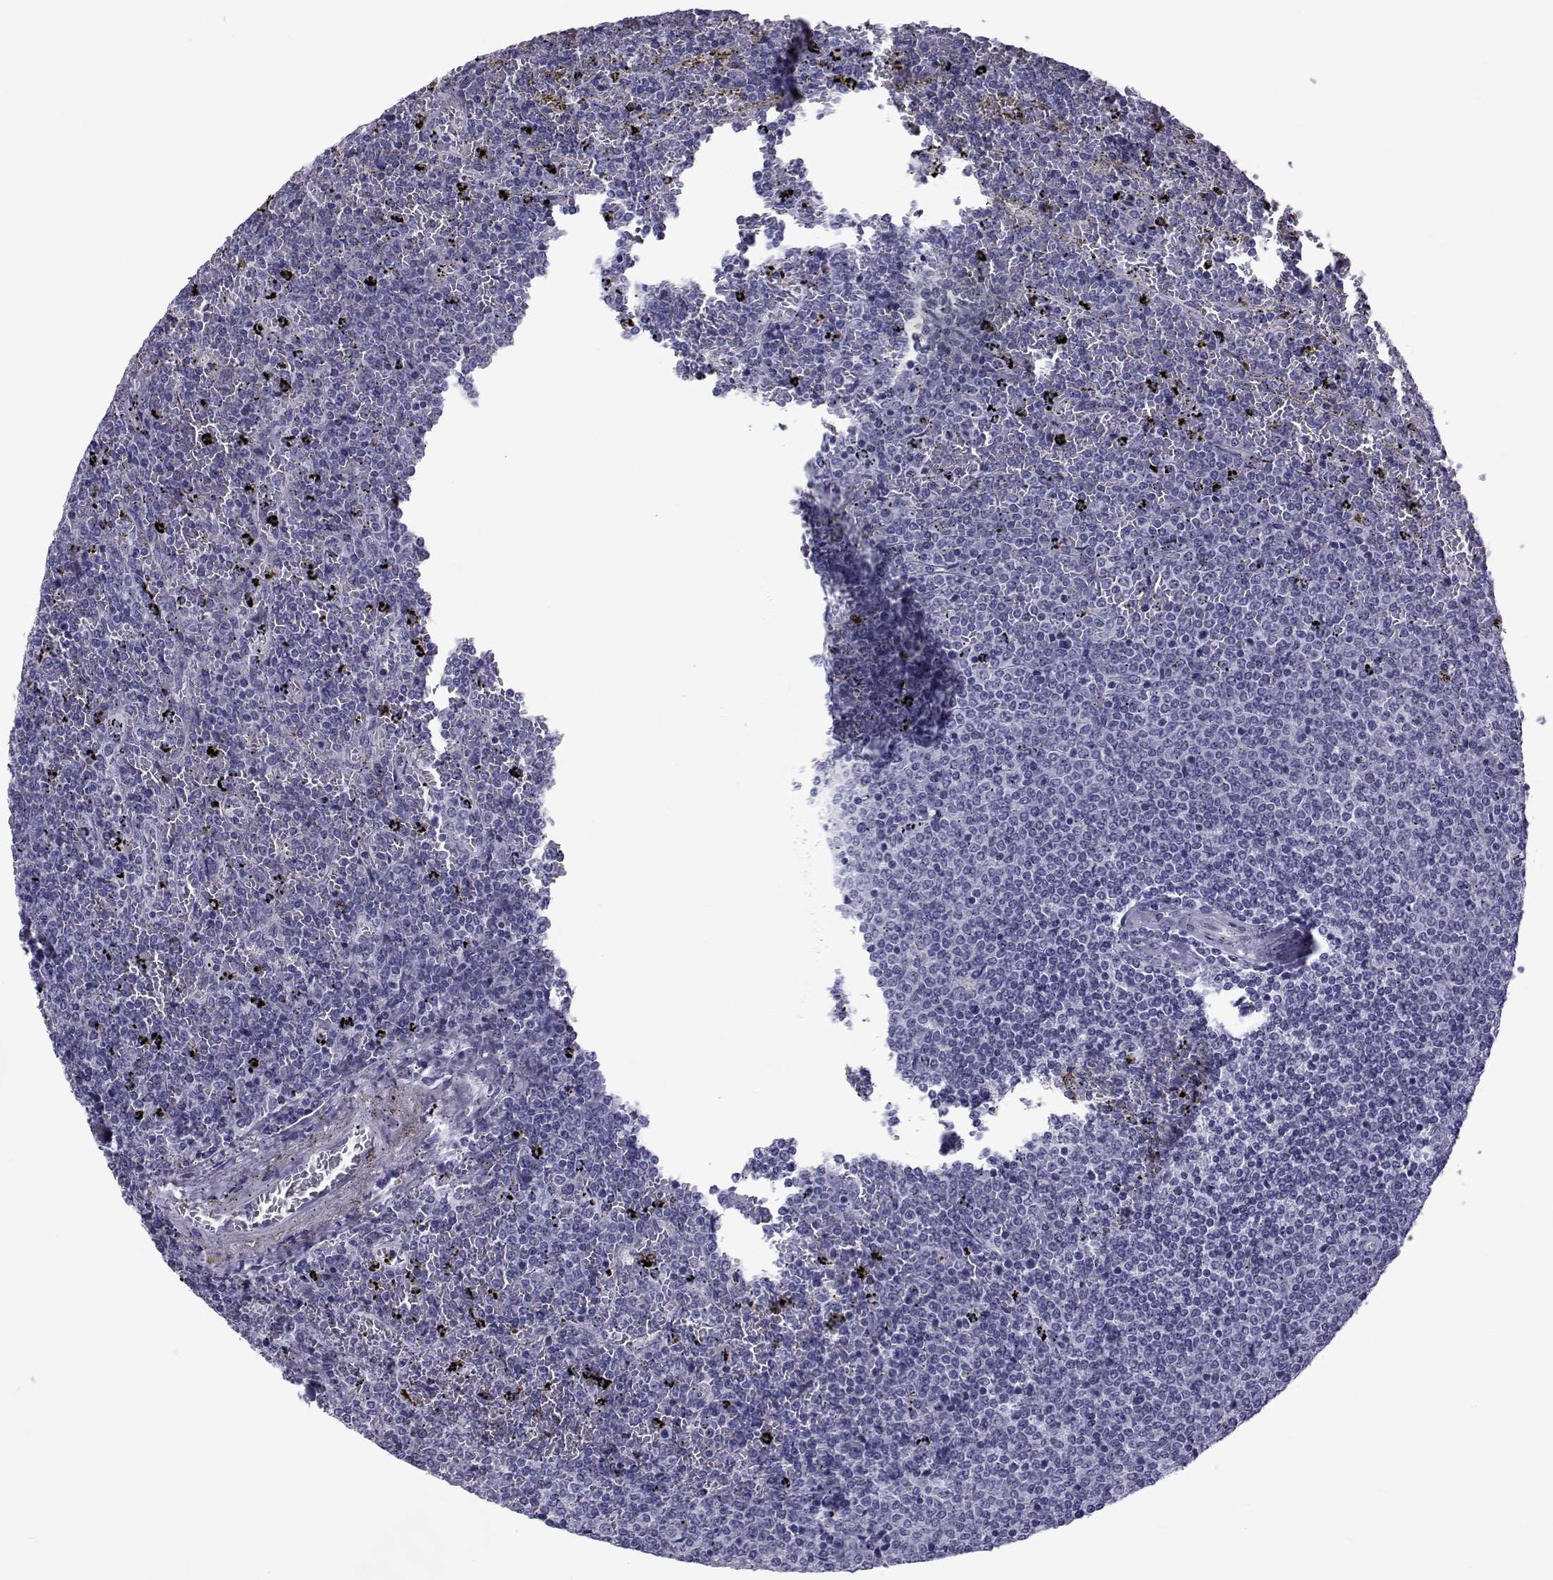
{"staining": {"intensity": "negative", "quantity": "none", "location": "none"}, "tissue": "lymphoma", "cell_type": "Tumor cells", "image_type": "cancer", "snomed": [{"axis": "morphology", "description": "Malignant lymphoma, non-Hodgkin's type, Low grade"}, {"axis": "topography", "description": "Spleen"}], "caption": "This is a photomicrograph of immunohistochemistry staining of lymphoma, which shows no expression in tumor cells.", "gene": "COL22A1", "patient": {"sex": "female", "age": 77}}